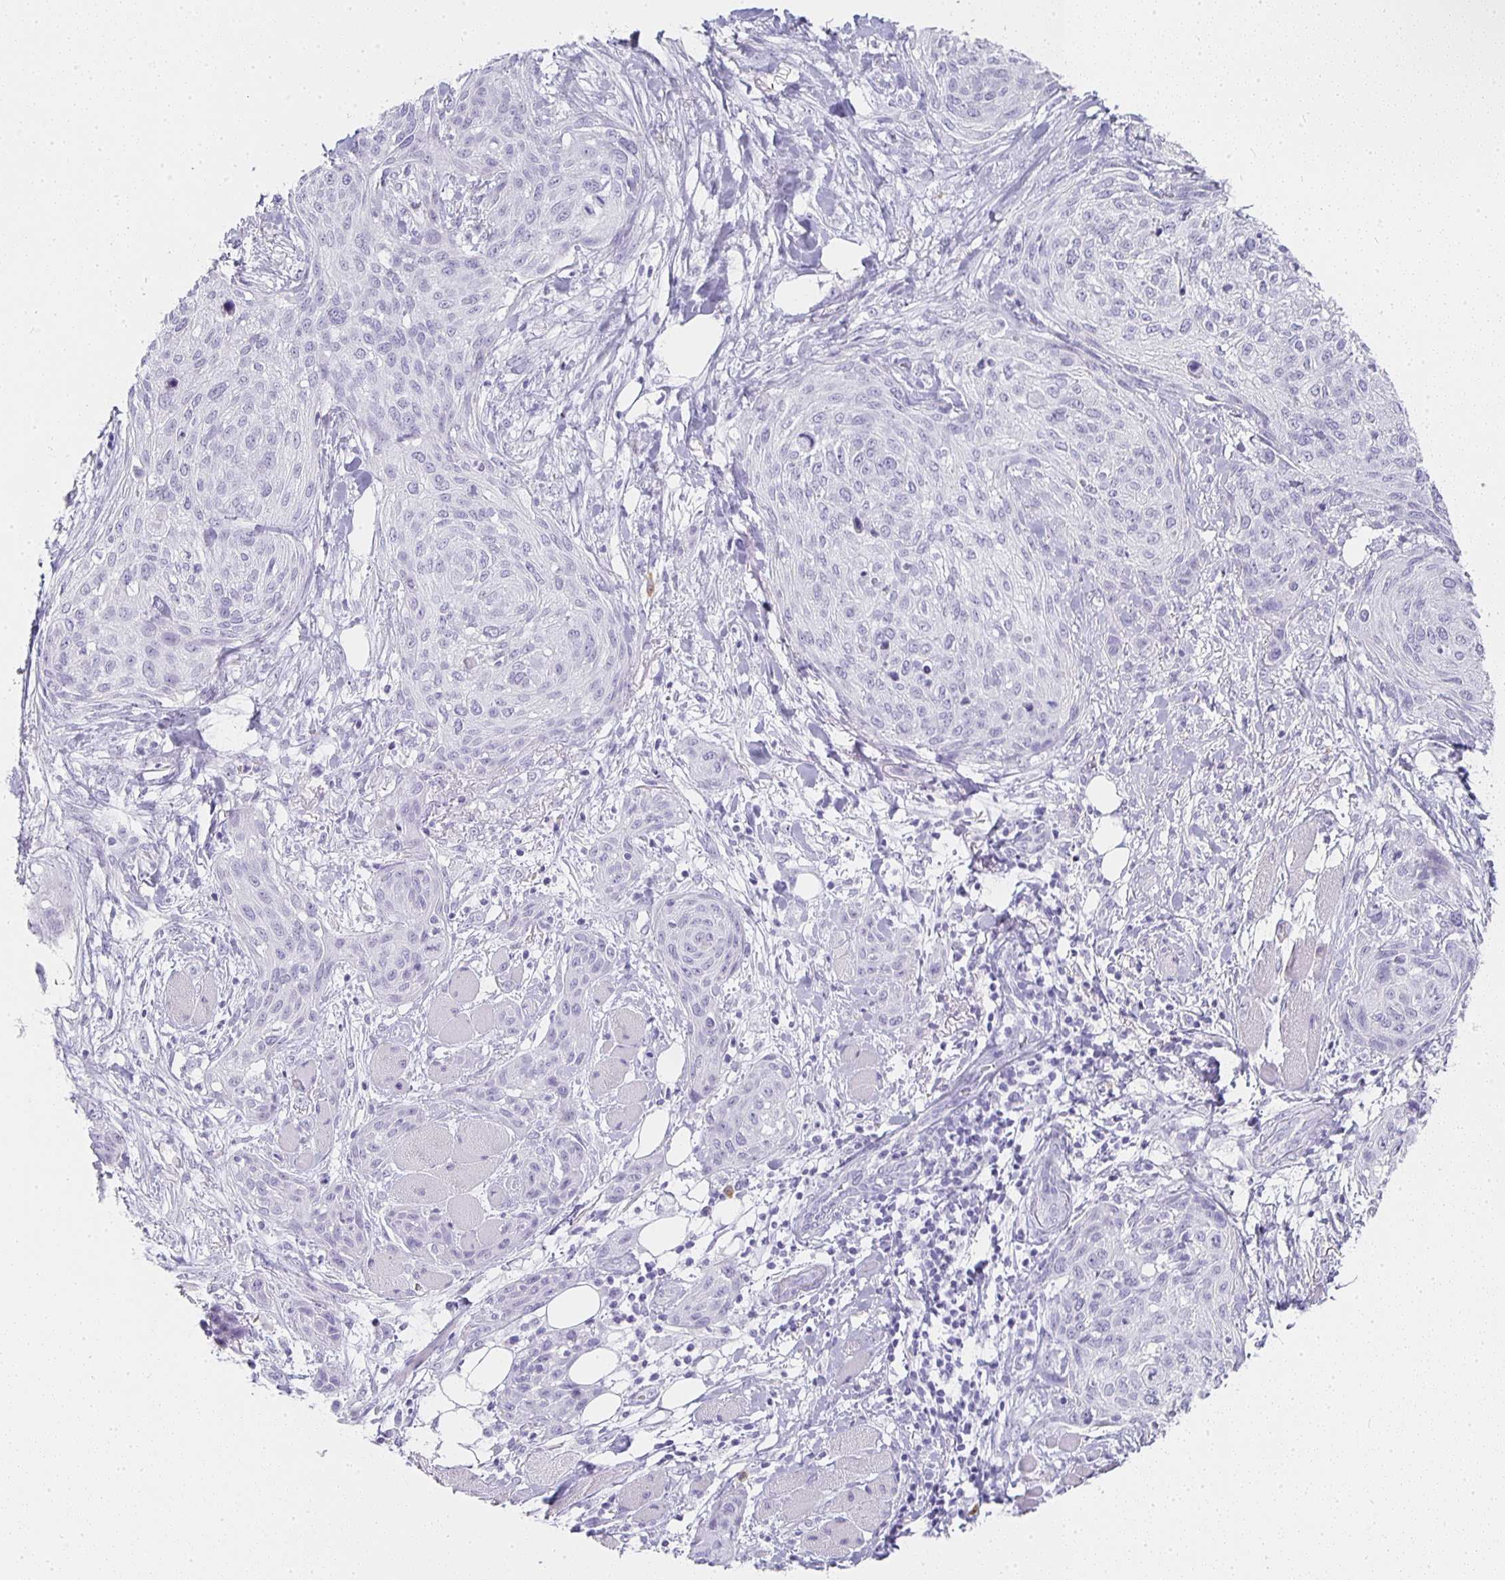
{"staining": {"intensity": "negative", "quantity": "none", "location": "none"}, "tissue": "skin cancer", "cell_type": "Tumor cells", "image_type": "cancer", "snomed": [{"axis": "morphology", "description": "Squamous cell carcinoma, NOS"}, {"axis": "topography", "description": "Skin"}], "caption": "The image displays no significant staining in tumor cells of skin cancer (squamous cell carcinoma).", "gene": "TPSD1", "patient": {"sex": "female", "age": 87}}